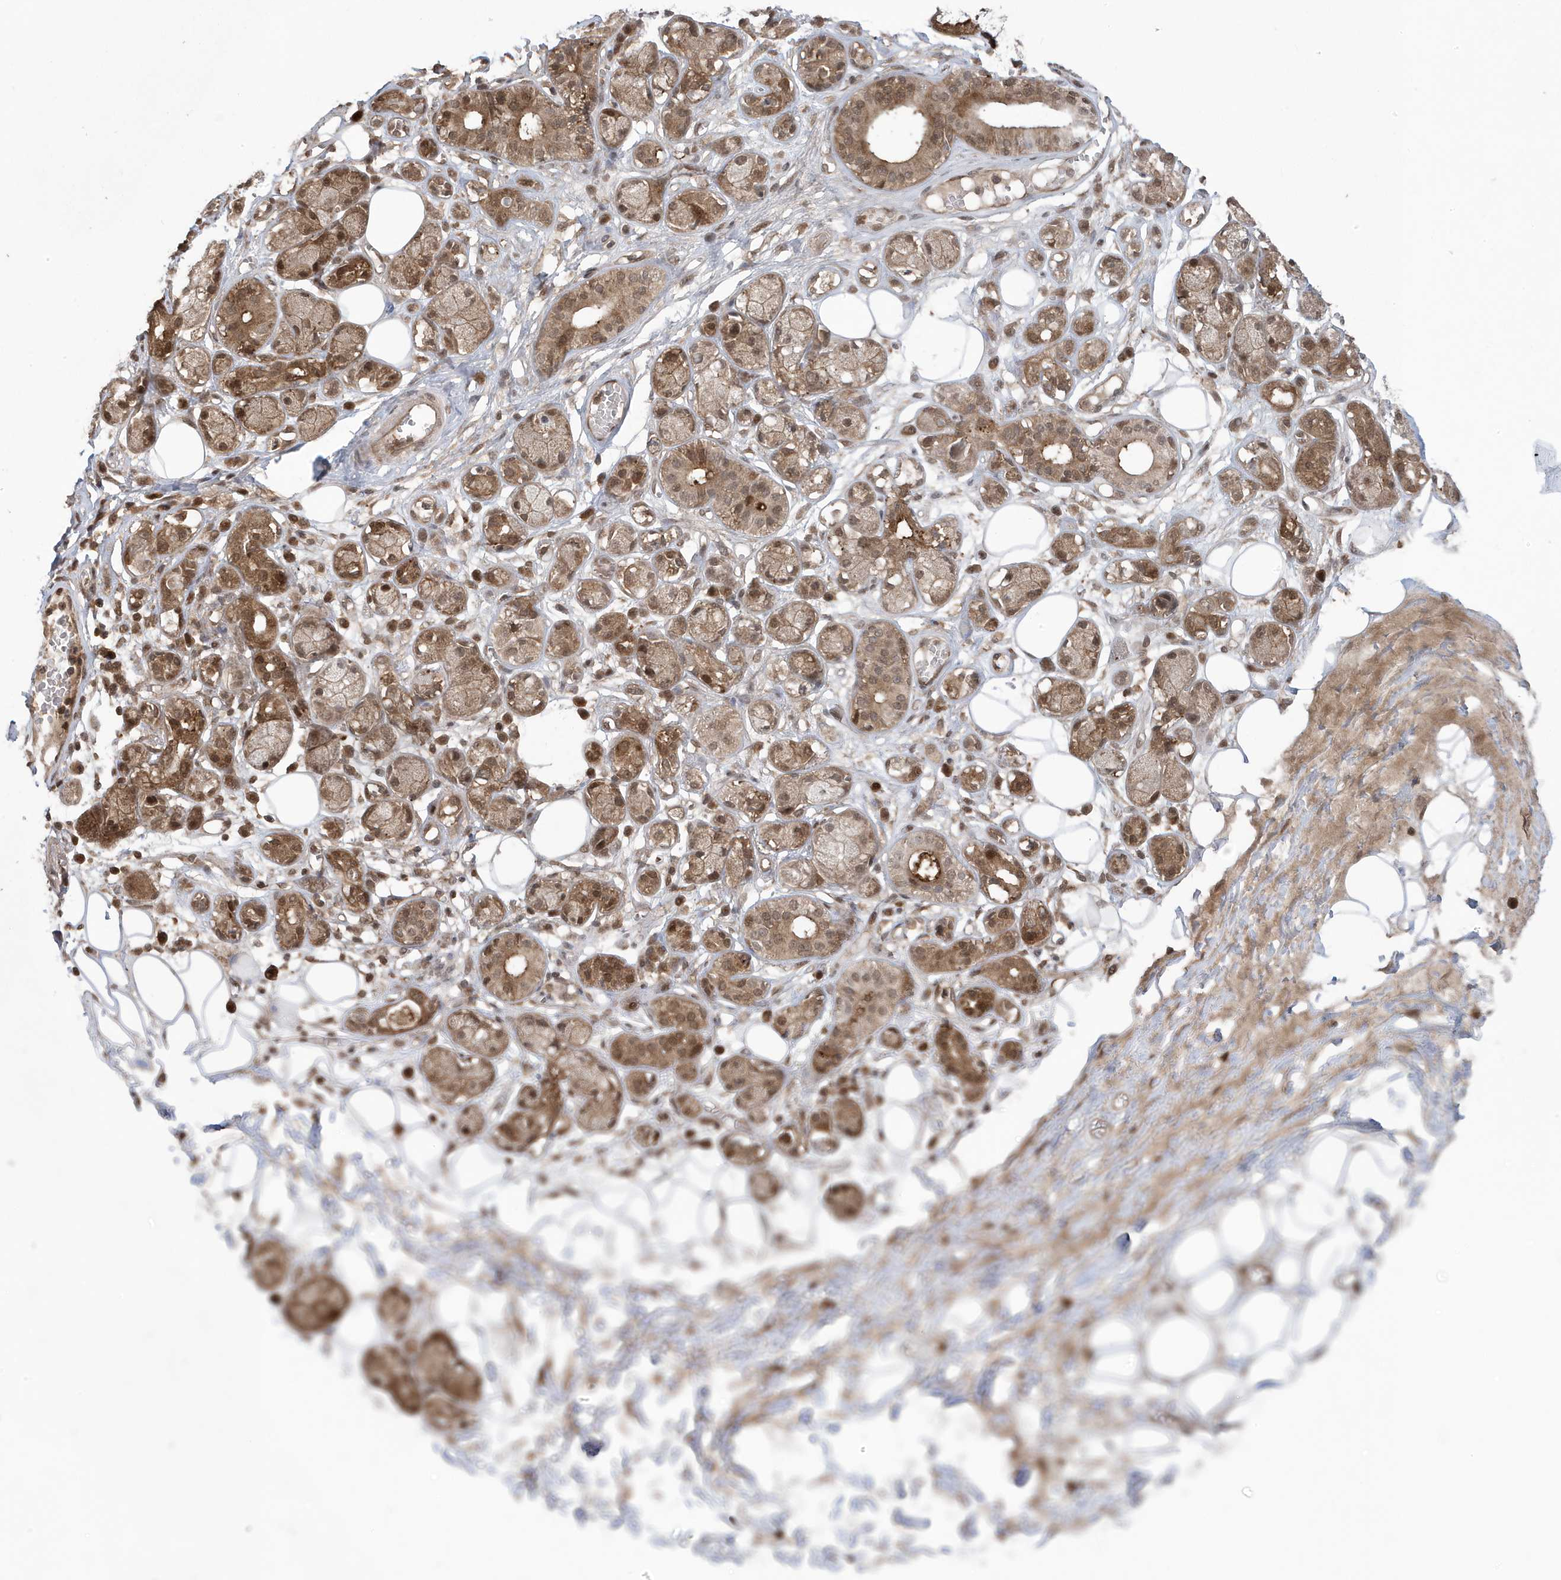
{"staining": {"intensity": "weak", "quantity": "25%-75%", "location": "nuclear"}, "tissue": "adipose tissue", "cell_type": "Adipocytes", "image_type": "normal", "snomed": [{"axis": "morphology", "description": "Normal tissue, NOS"}, {"axis": "morphology", "description": "Inflammation, NOS"}, {"axis": "topography", "description": "Salivary gland"}, {"axis": "topography", "description": "Peripheral nerve tissue"}], "caption": "Weak nuclear positivity is appreciated in approximately 25%-75% of adipocytes in normal adipose tissue.", "gene": "MAPK1IP1L", "patient": {"sex": "female", "age": 75}}